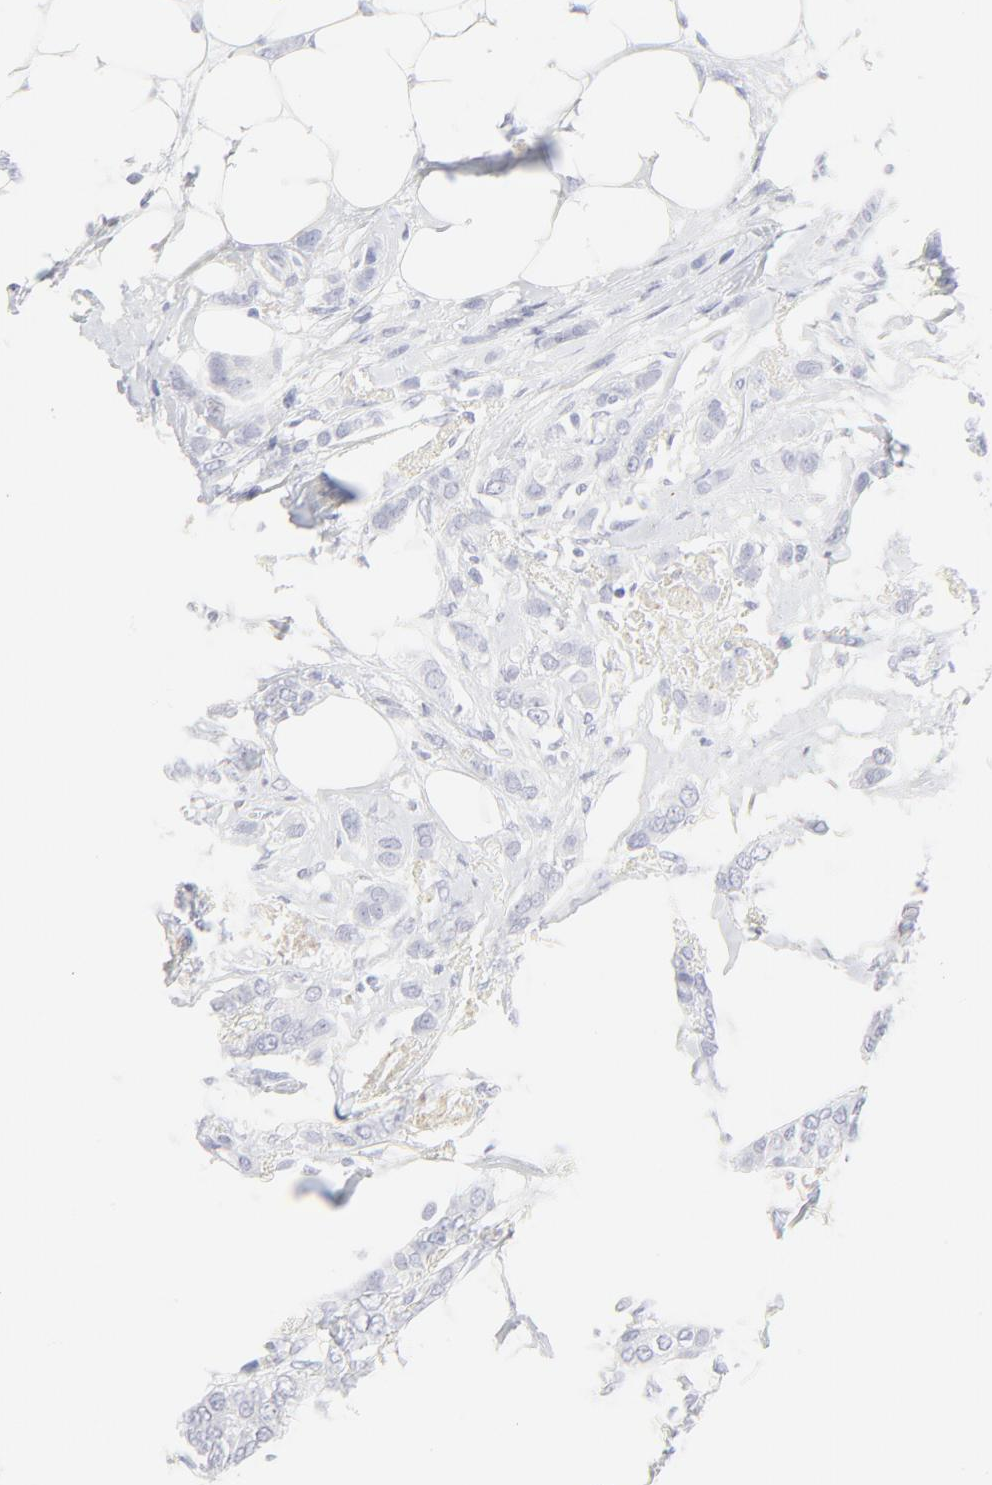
{"staining": {"intensity": "negative", "quantity": "none", "location": "none"}, "tissue": "breast cancer", "cell_type": "Tumor cells", "image_type": "cancer", "snomed": [{"axis": "morphology", "description": "Lobular carcinoma"}, {"axis": "topography", "description": "Breast"}], "caption": "Immunohistochemistry of human breast cancer (lobular carcinoma) exhibits no expression in tumor cells.", "gene": "CCR7", "patient": {"sex": "female", "age": 55}}